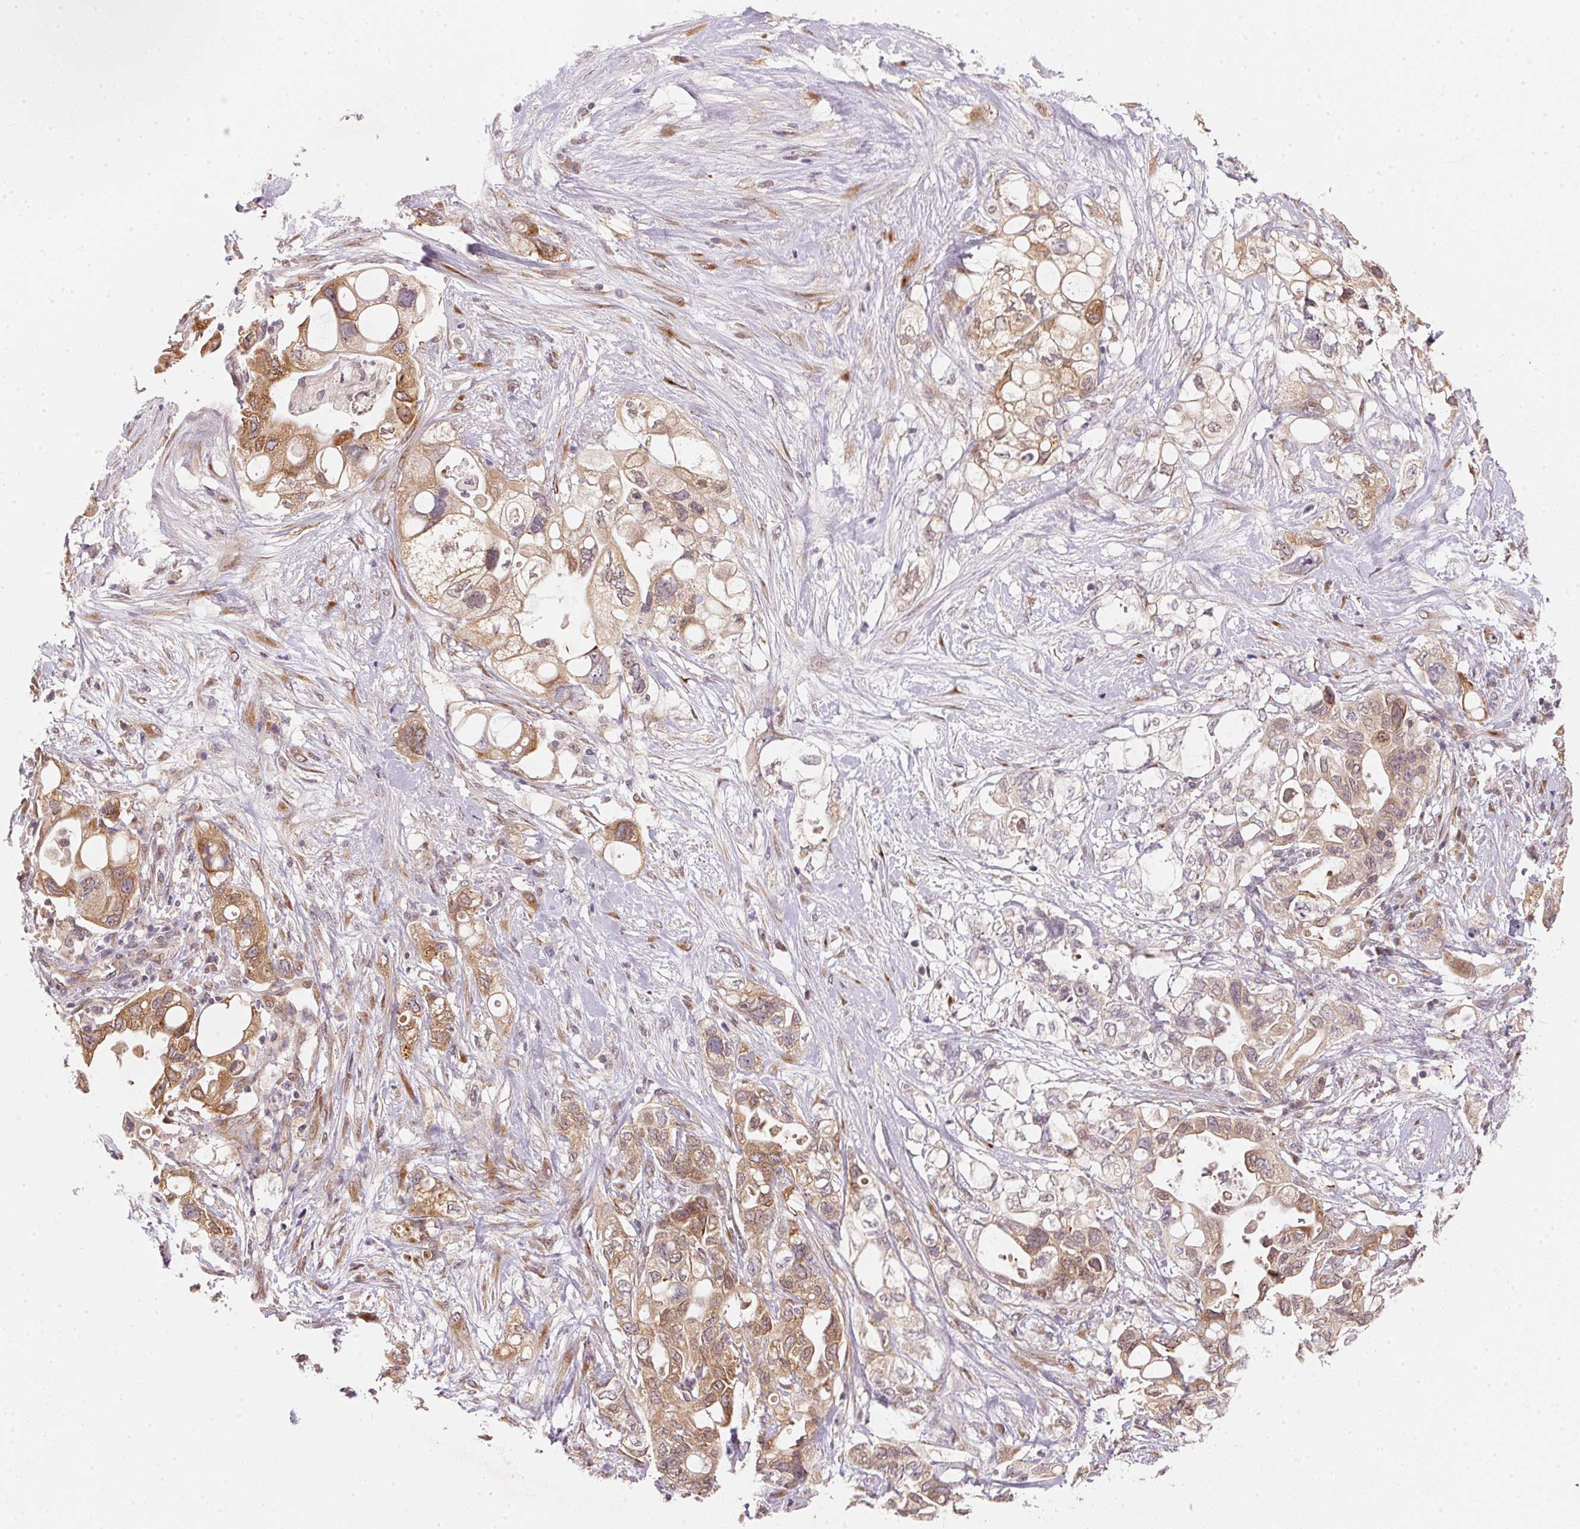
{"staining": {"intensity": "moderate", "quantity": ">75%", "location": "cytoplasmic/membranous"}, "tissue": "pancreatic cancer", "cell_type": "Tumor cells", "image_type": "cancer", "snomed": [{"axis": "morphology", "description": "Adenocarcinoma, NOS"}, {"axis": "topography", "description": "Pancreas"}], "caption": "Immunohistochemical staining of human pancreatic cancer exhibits moderate cytoplasmic/membranous protein staining in about >75% of tumor cells.", "gene": "EI24", "patient": {"sex": "female", "age": 72}}